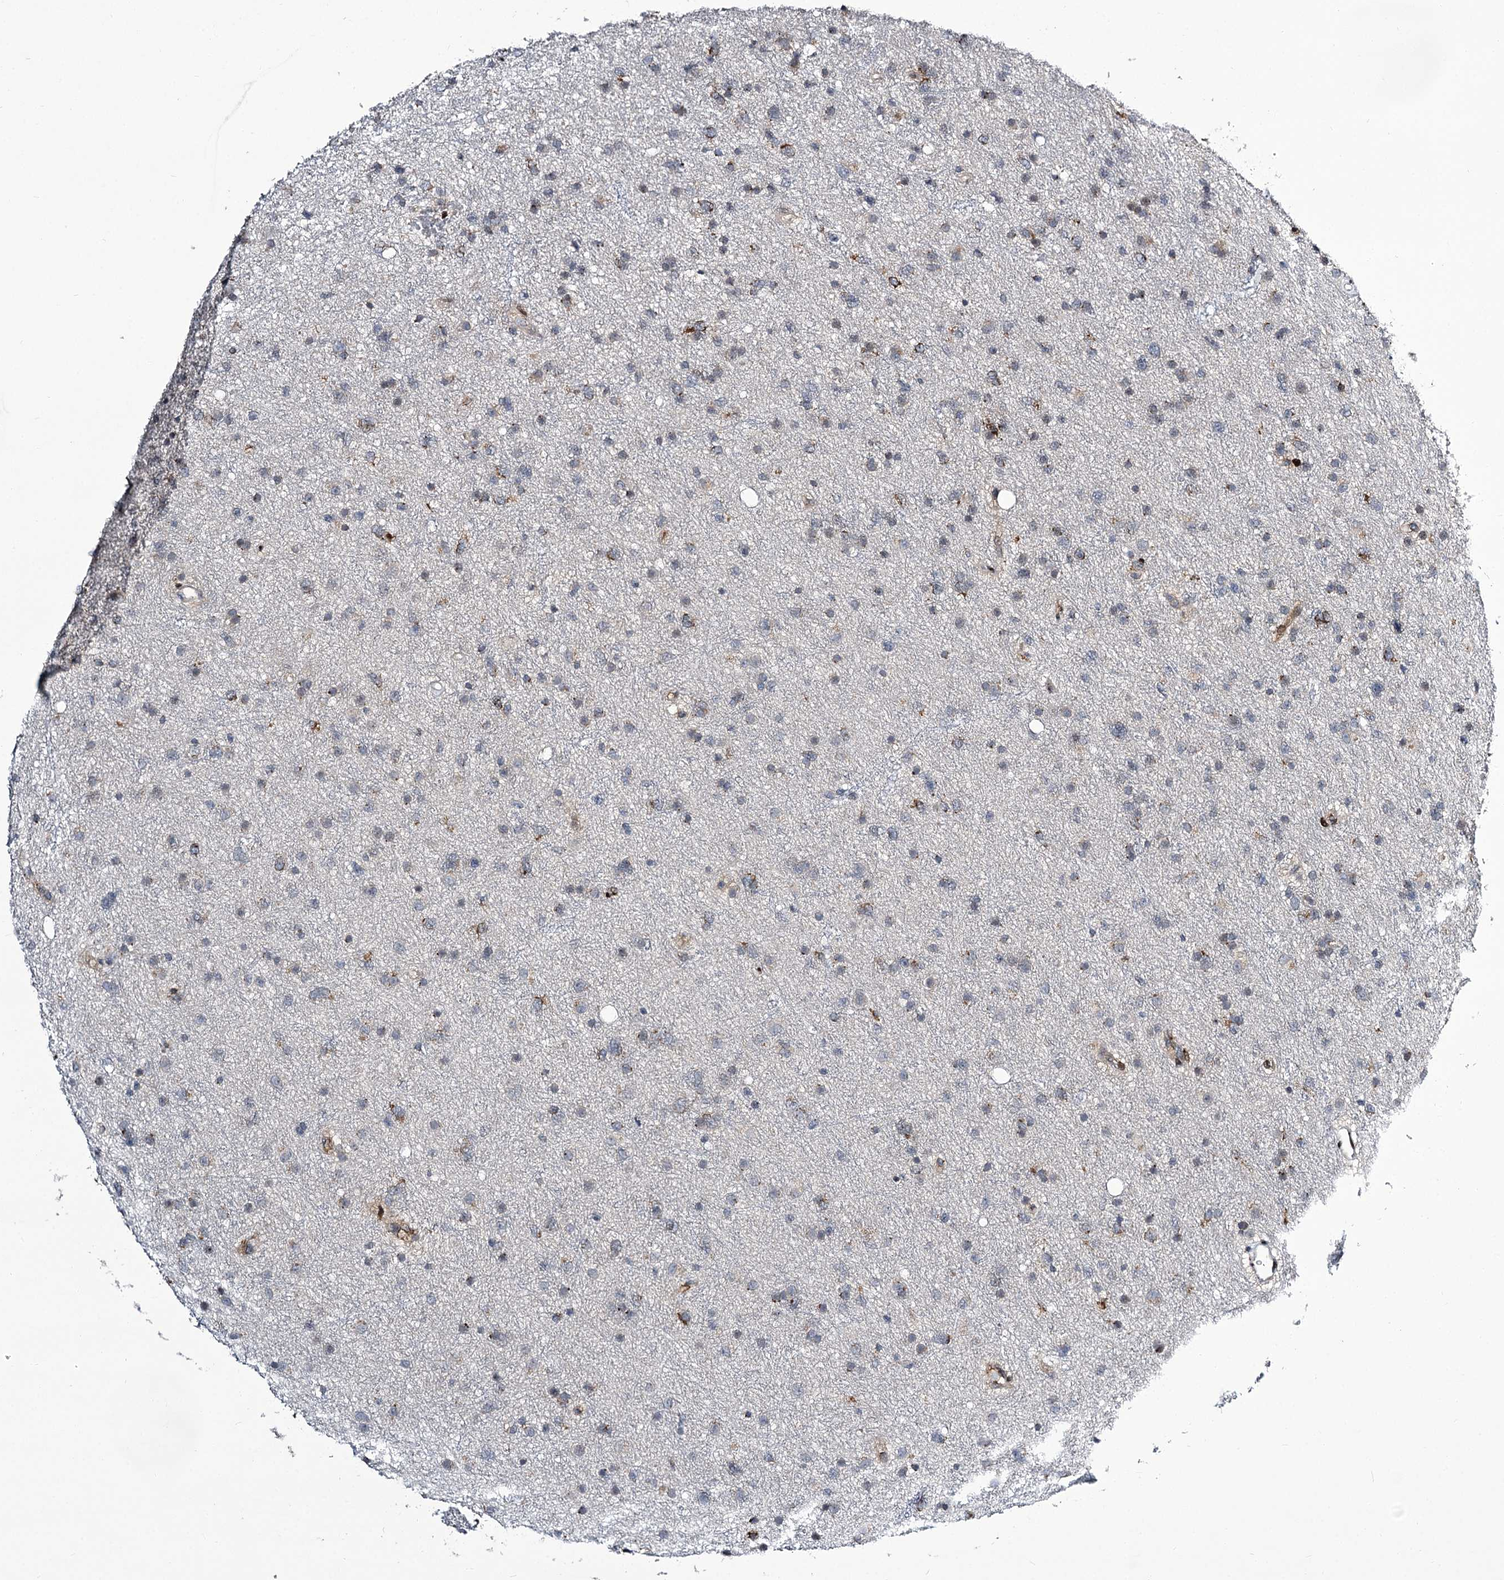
{"staining": {"intensity": "weak", "quantity": "<25%", "location": "cytoplasmic/membranous"}, "tissue": "glioma", "cell_type": "Tumor cells", "image_type": "cancer", "snomed": [{"axis": "morphology", "description": "Glioma, malignant, Low grade"}, {"axis": "topography", "description": "Cerebral cortex"}], "caption": "This is an IHC micrograph of human glioma. There is no staining in tumor cells.", "gene": "ITFG2", "patient": {"sex": "female", "age": 39}}